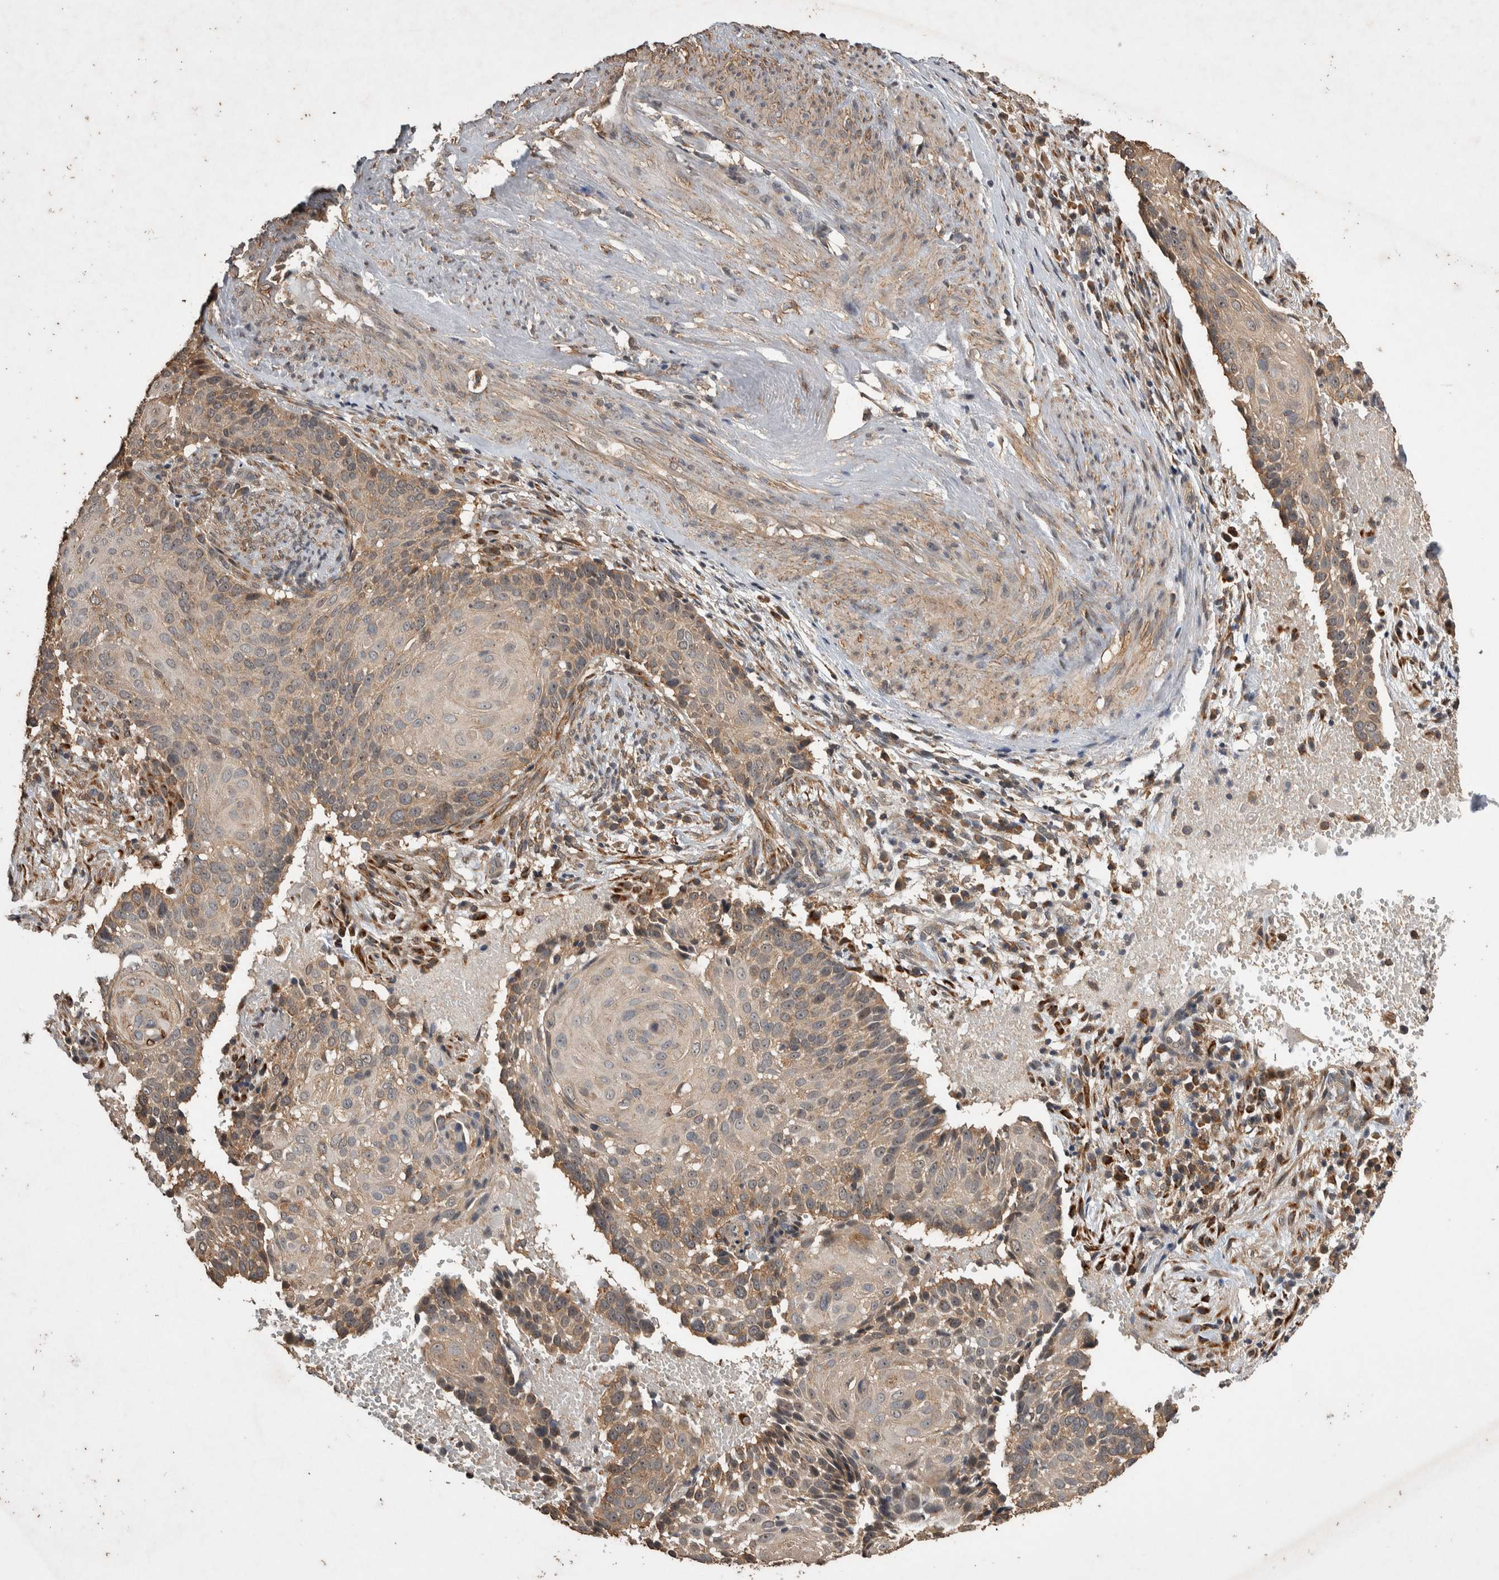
{"staining": {"intensity": "moderate", "quantity": ">75%", "location": "cytoplasmic/membranous"}, "tissue": "cervical cancer", "cell_type": "Tumor cells", "image_type": "cancer", "snomed": [{"axis": "morphology", "description": "Squamous cell carcinoma, NOS"}, {"axis": "topography", "description": "Cervix"}], "caption": "Immunohistochemistry of squamous cell carcinoma (cervical) demonstrates medium levels of moderate cytoplasmic/membranous positivity in approximately >75% of tumor cells.", "gene": "DVL2", "patient": {"sex": "female", "age": 74}}